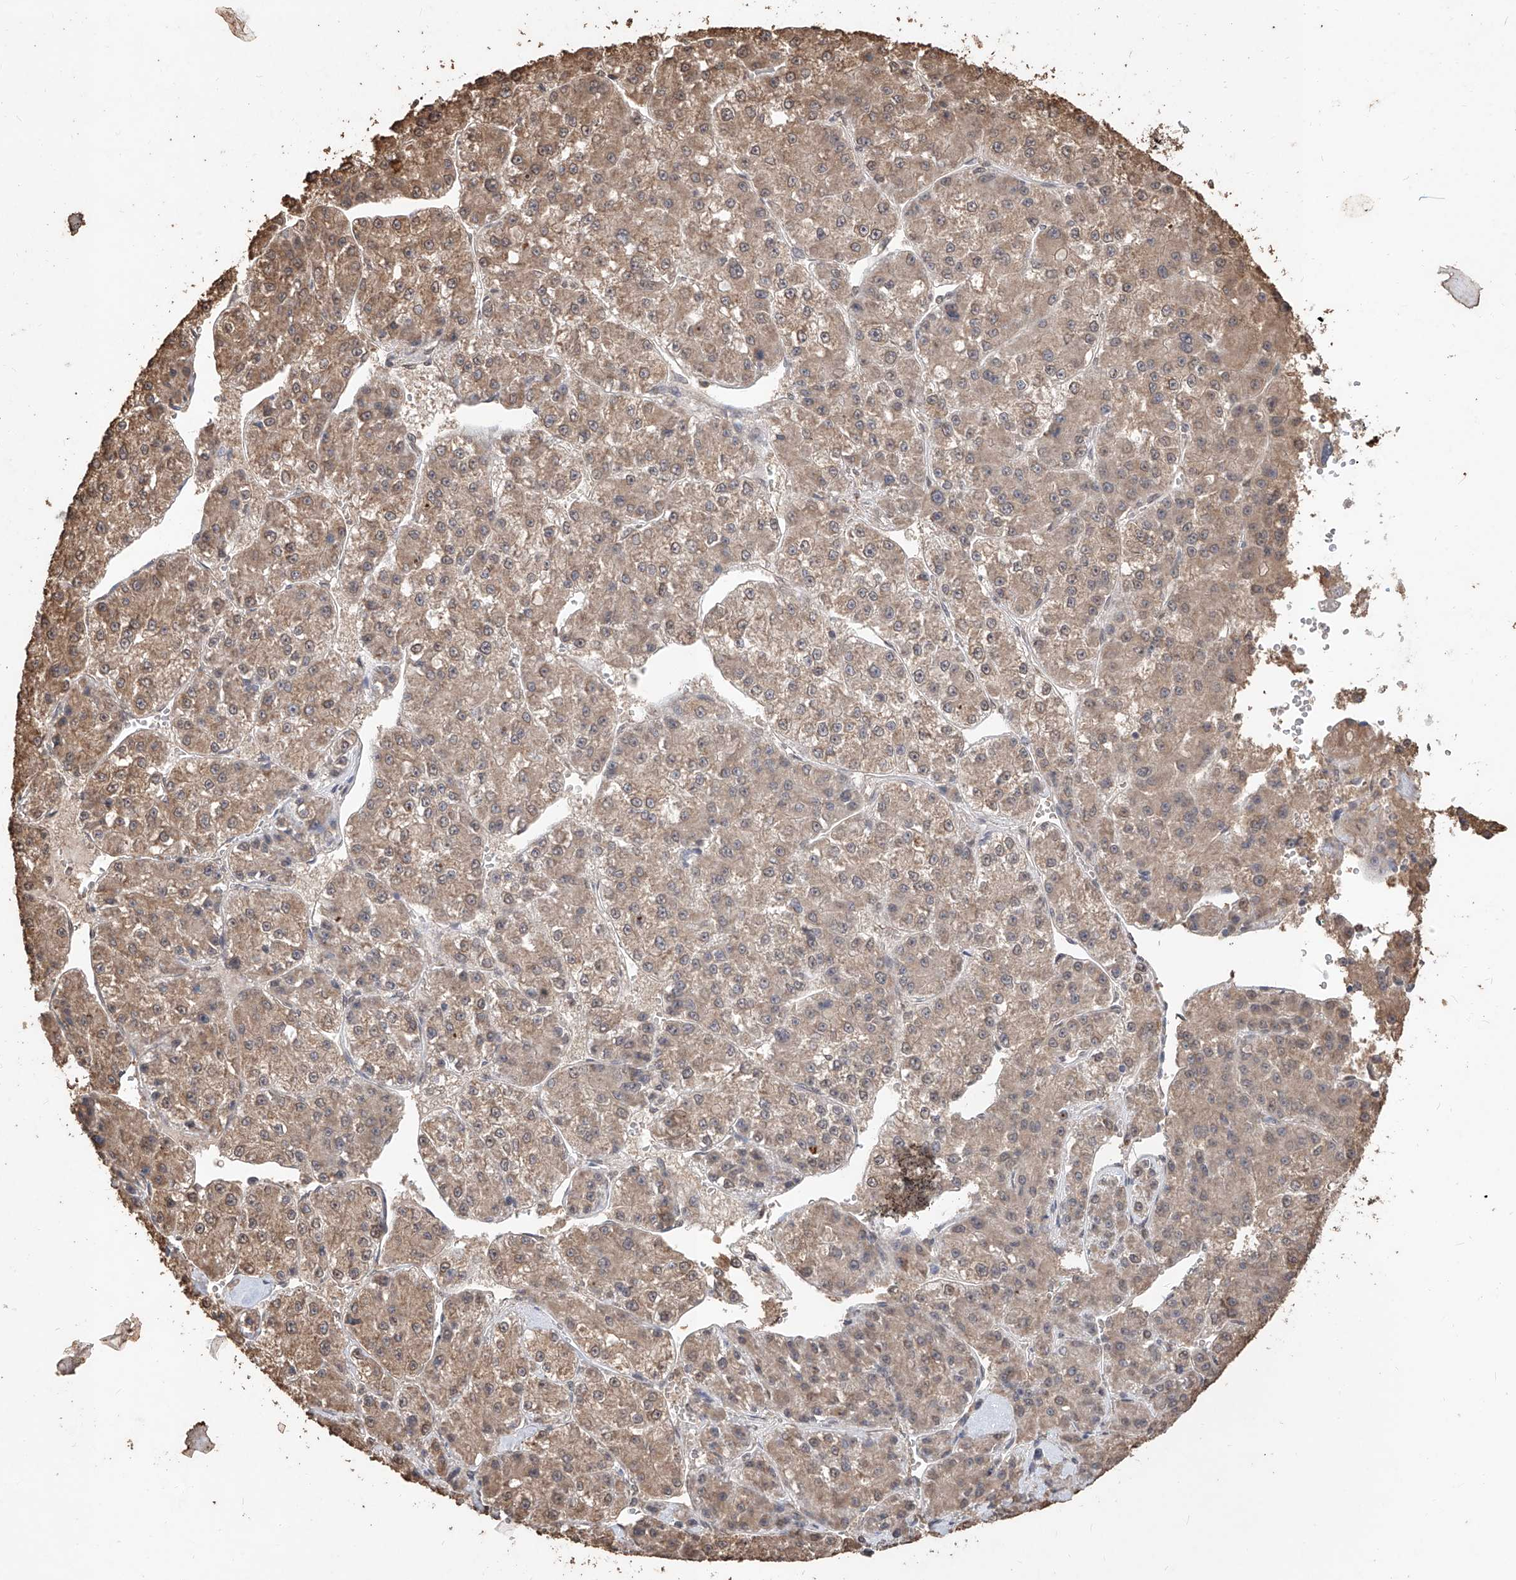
{"staining": {"intensity": "moderate", "quantity": ">75%", "location": "cytoplasmic/membranous"}, "tissue": "liver cancer", "cell_type": "Tumor cells", "image_type": "cancer", "snomed": [{"axis": "morphology", "description": "Carcinoma, Hepatocellular, NOS"}, {"axis": "topography", "description": "Liver"}], "caption": "Immunohistochemistry (IHC) (DAB (3,3'-diaminobenzidine)) staining of human liver cancer (hepatocellular carcinoma) demonstrates moderate cytoplasmic/membranous protein expression in approximately >75% of tumor cells.", "gene": "ELOVL1", "patient": {"sex": "female", "age": 73}}